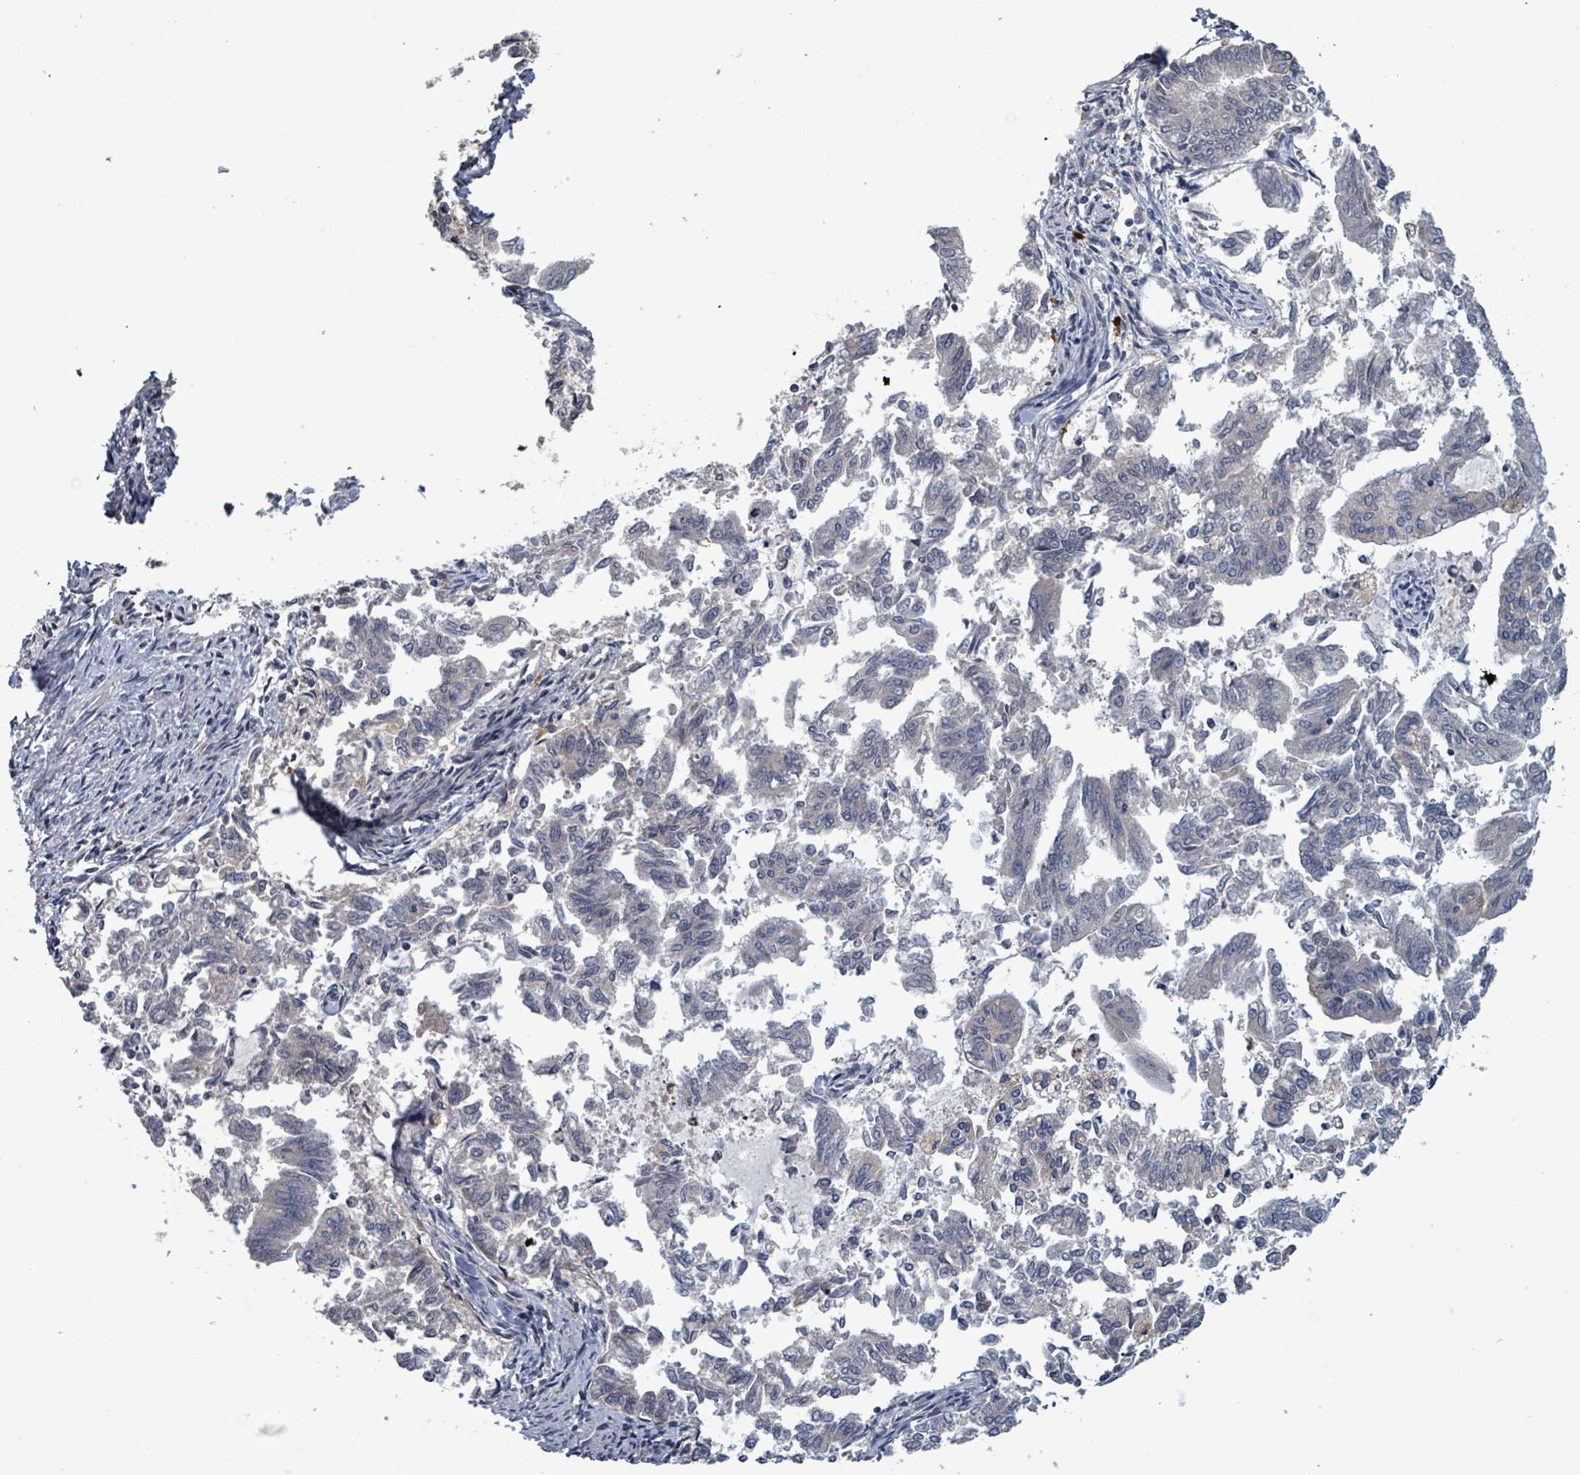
{"staining": {"intensity": "negative", "quantity": "none", "location": "none"}, "tissue": "endometrial cancer", "cell_type": "Tumor cells", "image_type": "cancer", "snomed": [{"axis": "morphology", "description": "Adenocarcinoma, NOS"}, {"axis": "topography", "description": "Endometrium"}], "caption": "DAB immunohistochemical staining of human adenocarcinoma (endometrial) demonstrates no significant expression in tumor cells.", "gene": "SERPINE3", "patient": {"sex": "female", "age": 79}}